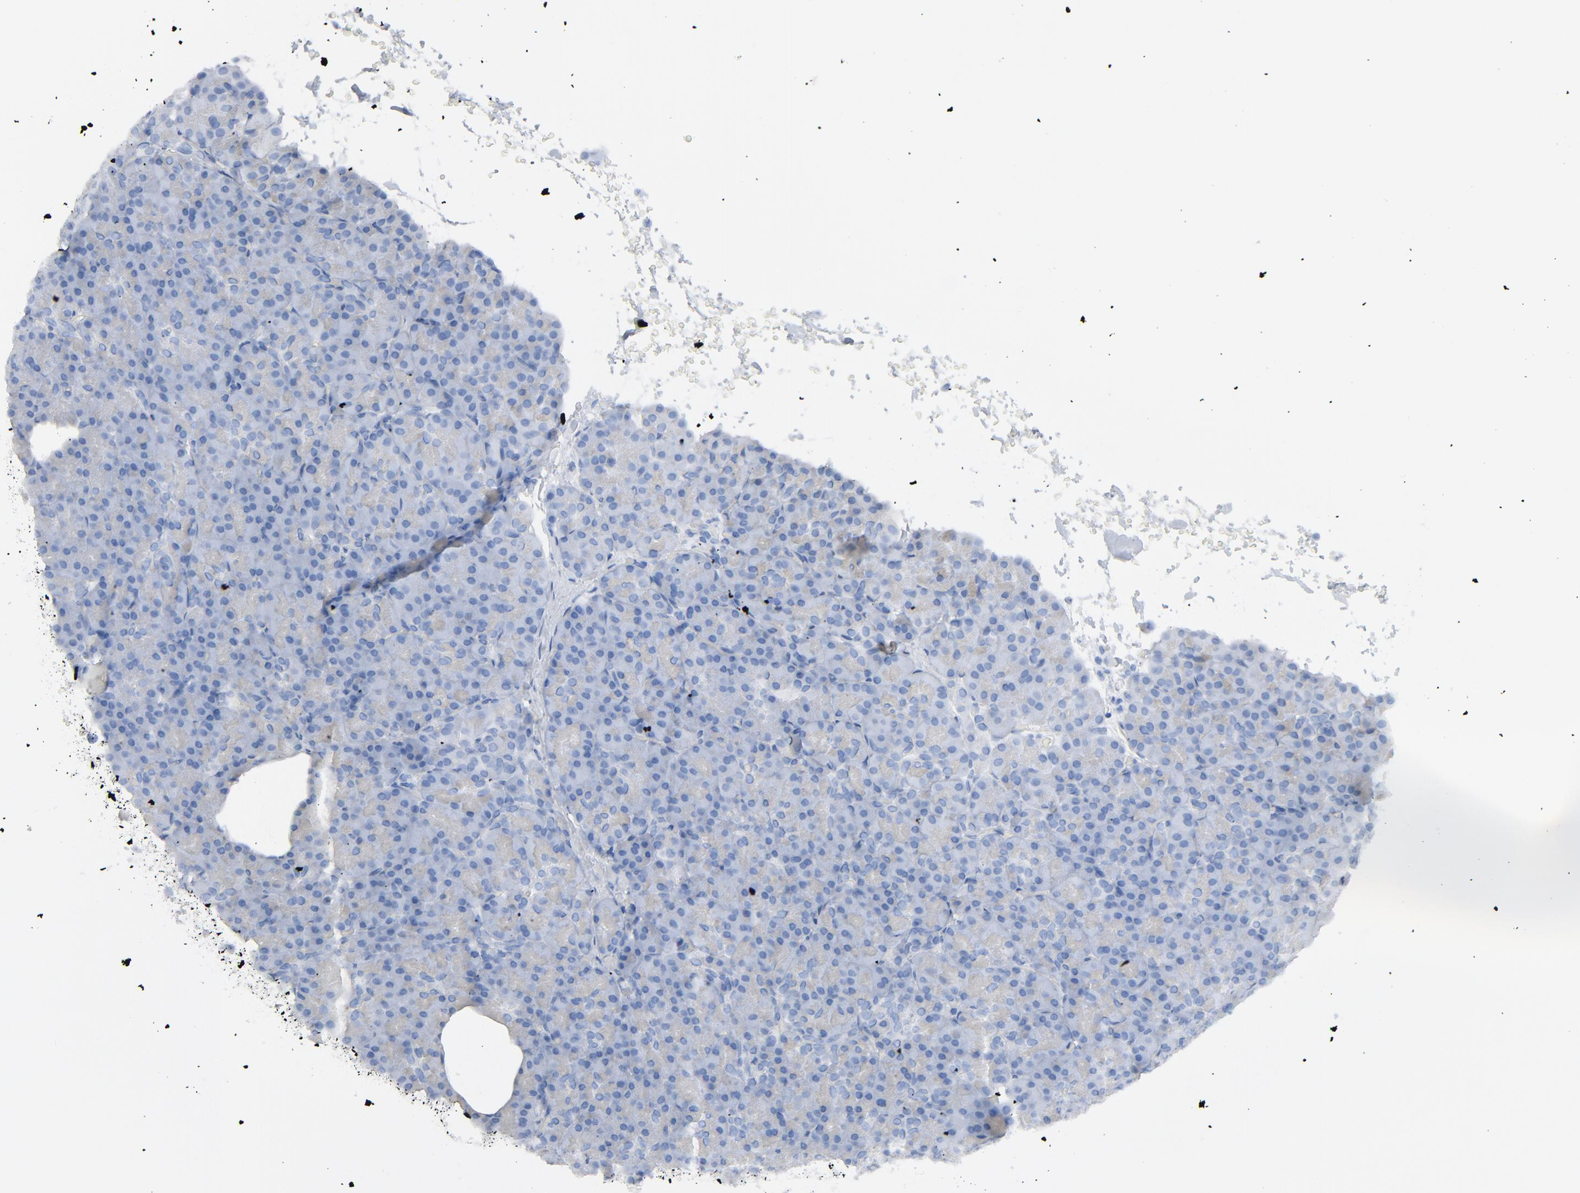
{"staining": {"intensity": "negative", "quantity": "none", "location": "none"}, "tissue": "pancreas", "cell_type": "Exocrine glandular cells", "image_type": "normal", "snomed": [{"axis": "morphology", "description": "Normal tissue, NOS"}, {"axis": "topography", "description": "Pancreas"}], "caption": "High magnification brightfield microscopy of benign pancreas stained with DAB (3,3'-diaminobenzidine) (brown) and counterstained with hematoxylin (blue): exocrine glandular cells show no significant expression.", "gene": "C14orf119", "patient": {"sex": "female", "age": 43}}